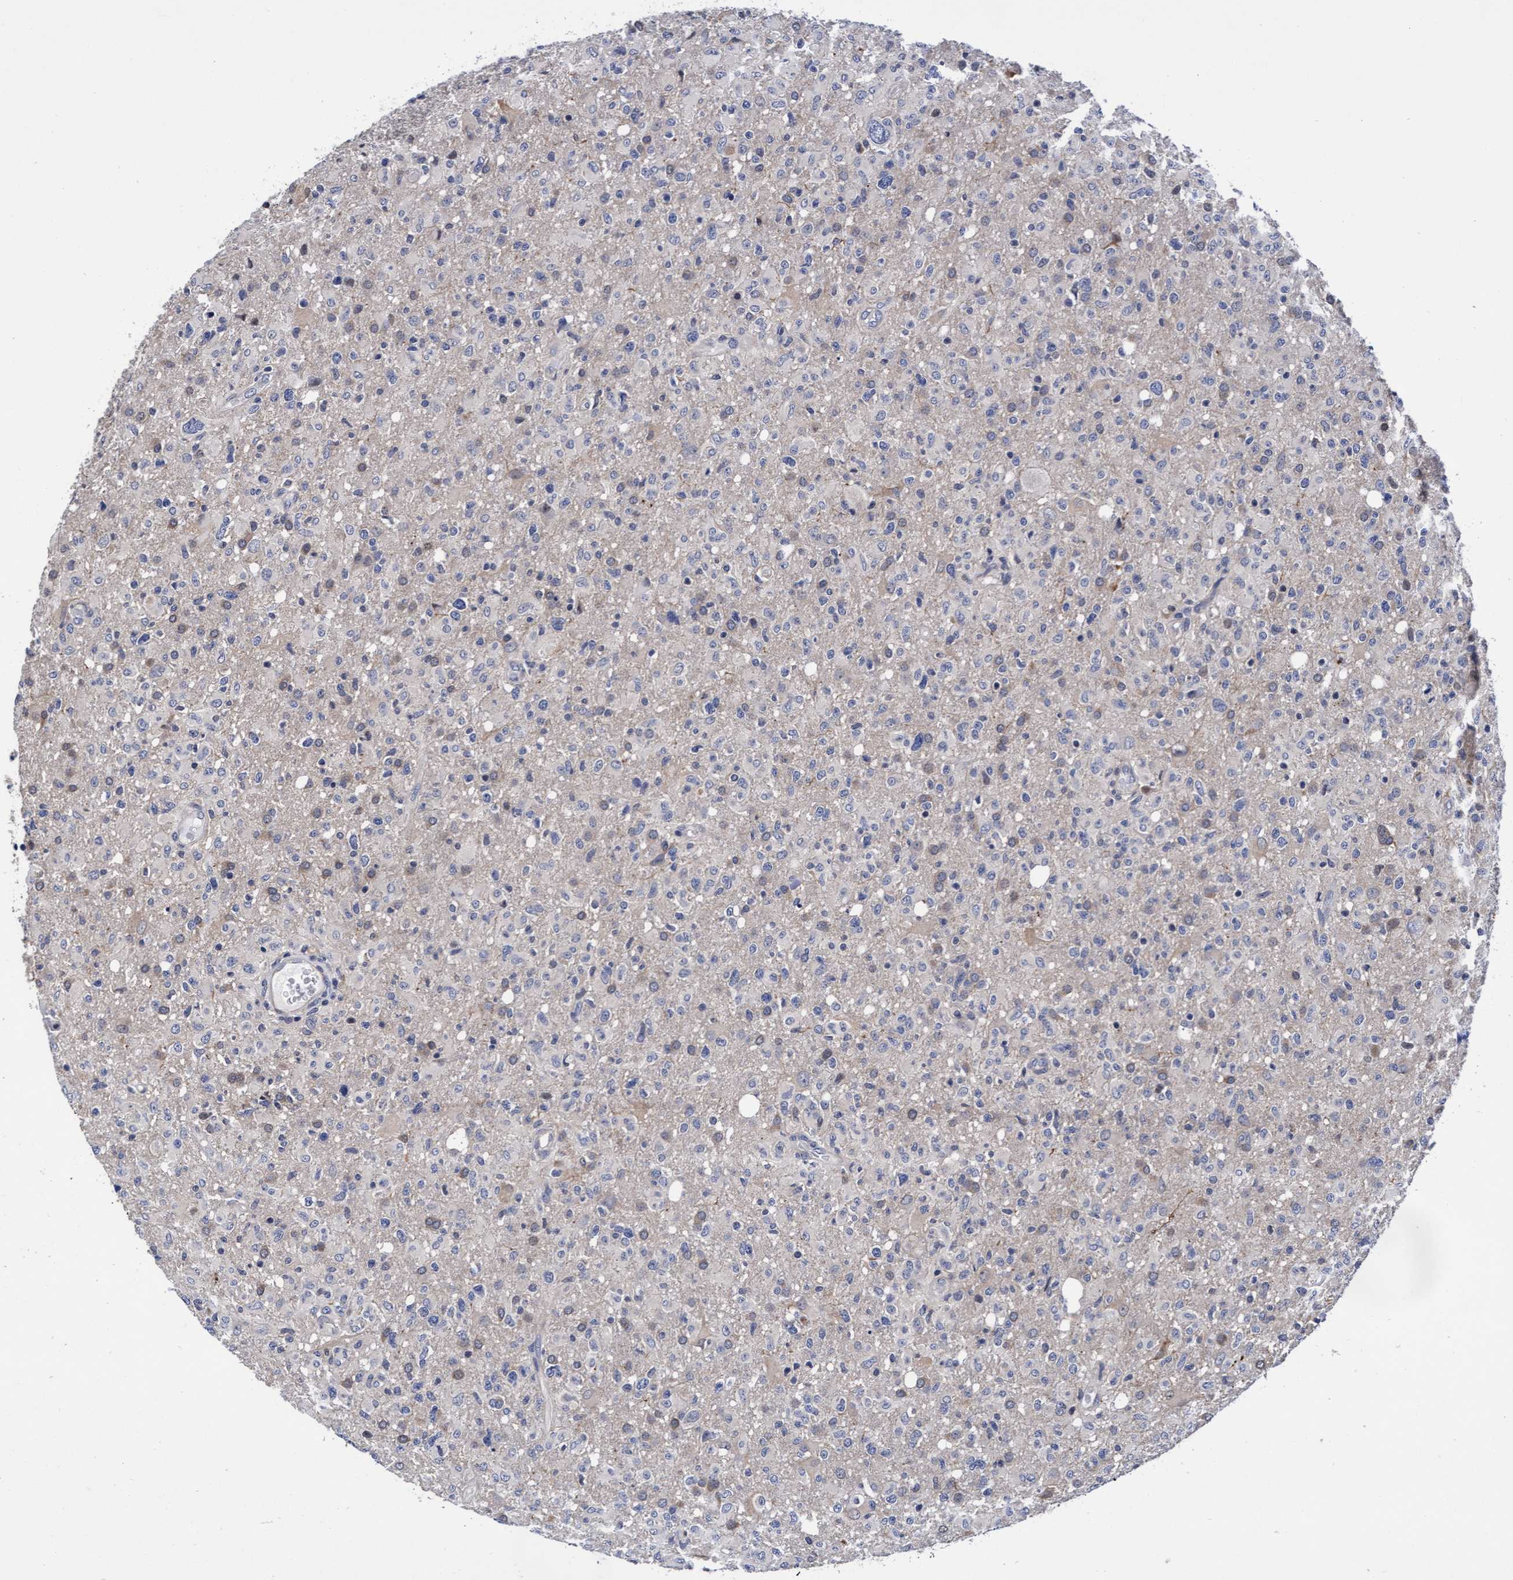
{"staining": {"intensity": "negative", "quantity": "none", "location": "none"}, "tissue": "glioma", "cell_type": "Tumor cells", "image_type": "cancer", "snomed": [{"axis": "morphology", "description": "Glioma, malignant, High grade"}, {"axis": "topography", "description": "Brain"}], "caption": "Tumor cells show no significant expression in glioma.", "gene": "EFCAB13", "patient": {"sex": "female", "age": 57}}